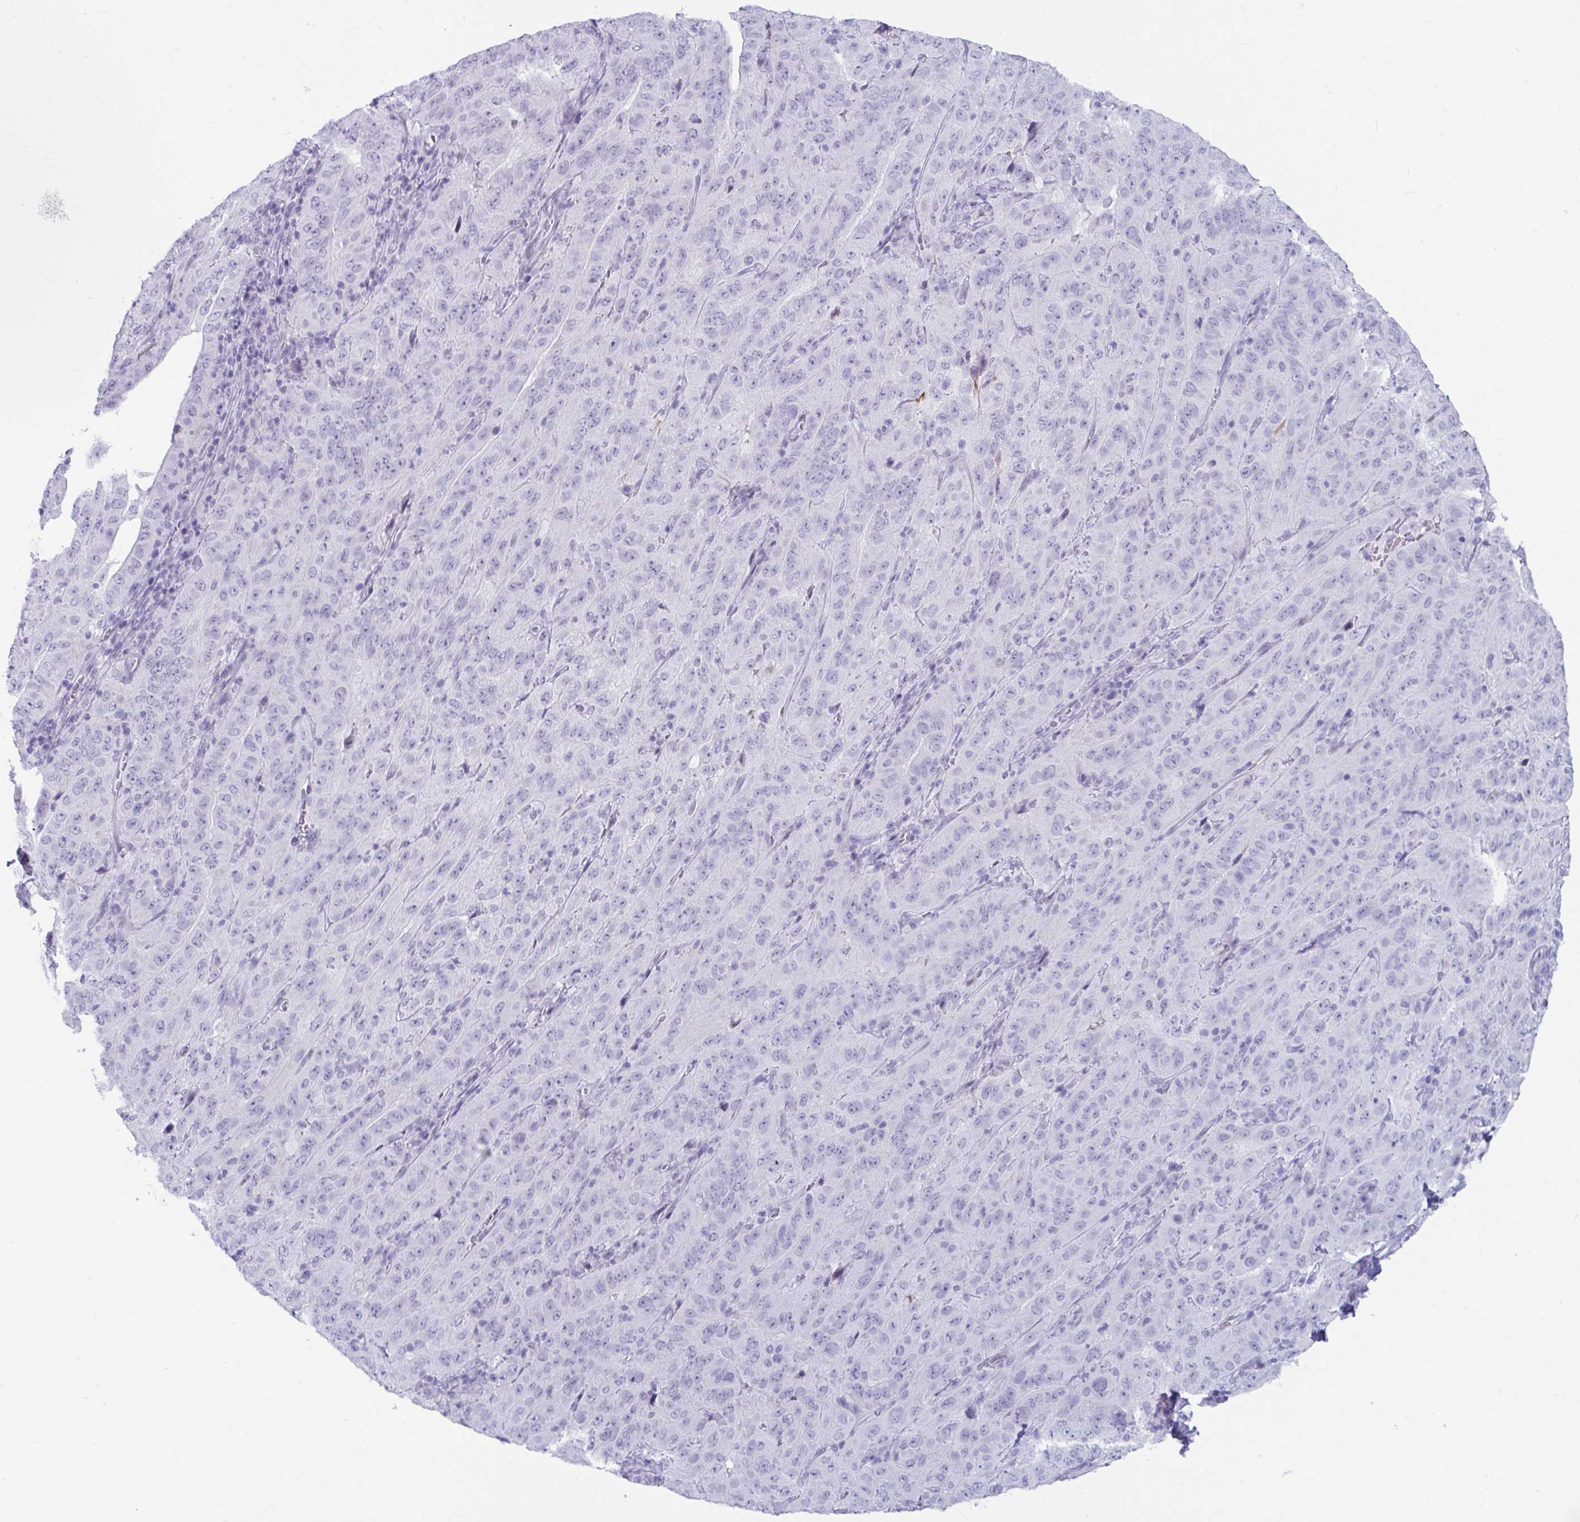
{"staining": {"intensity": "negative", "quantity": "none", "location": "none"}, "tissue": "pancreatic cancer", "cell_type": "Tumor cells", "image_type": "cancer", "snomed": [{"axis": "morphology", "description": "Adenocarcinoma, NOS"}, {"axis": "topography", "description": "Pancreas"}], "caption": "This histopathology image is of pancreatic adenocarcinoma stained with immunohistochemistry to label a protein in brown with the nuclei are counter-stained blue. There is no staining in tumor cells.", "gene": "NPY", "patient": {"sex": "male", "age": 63}}